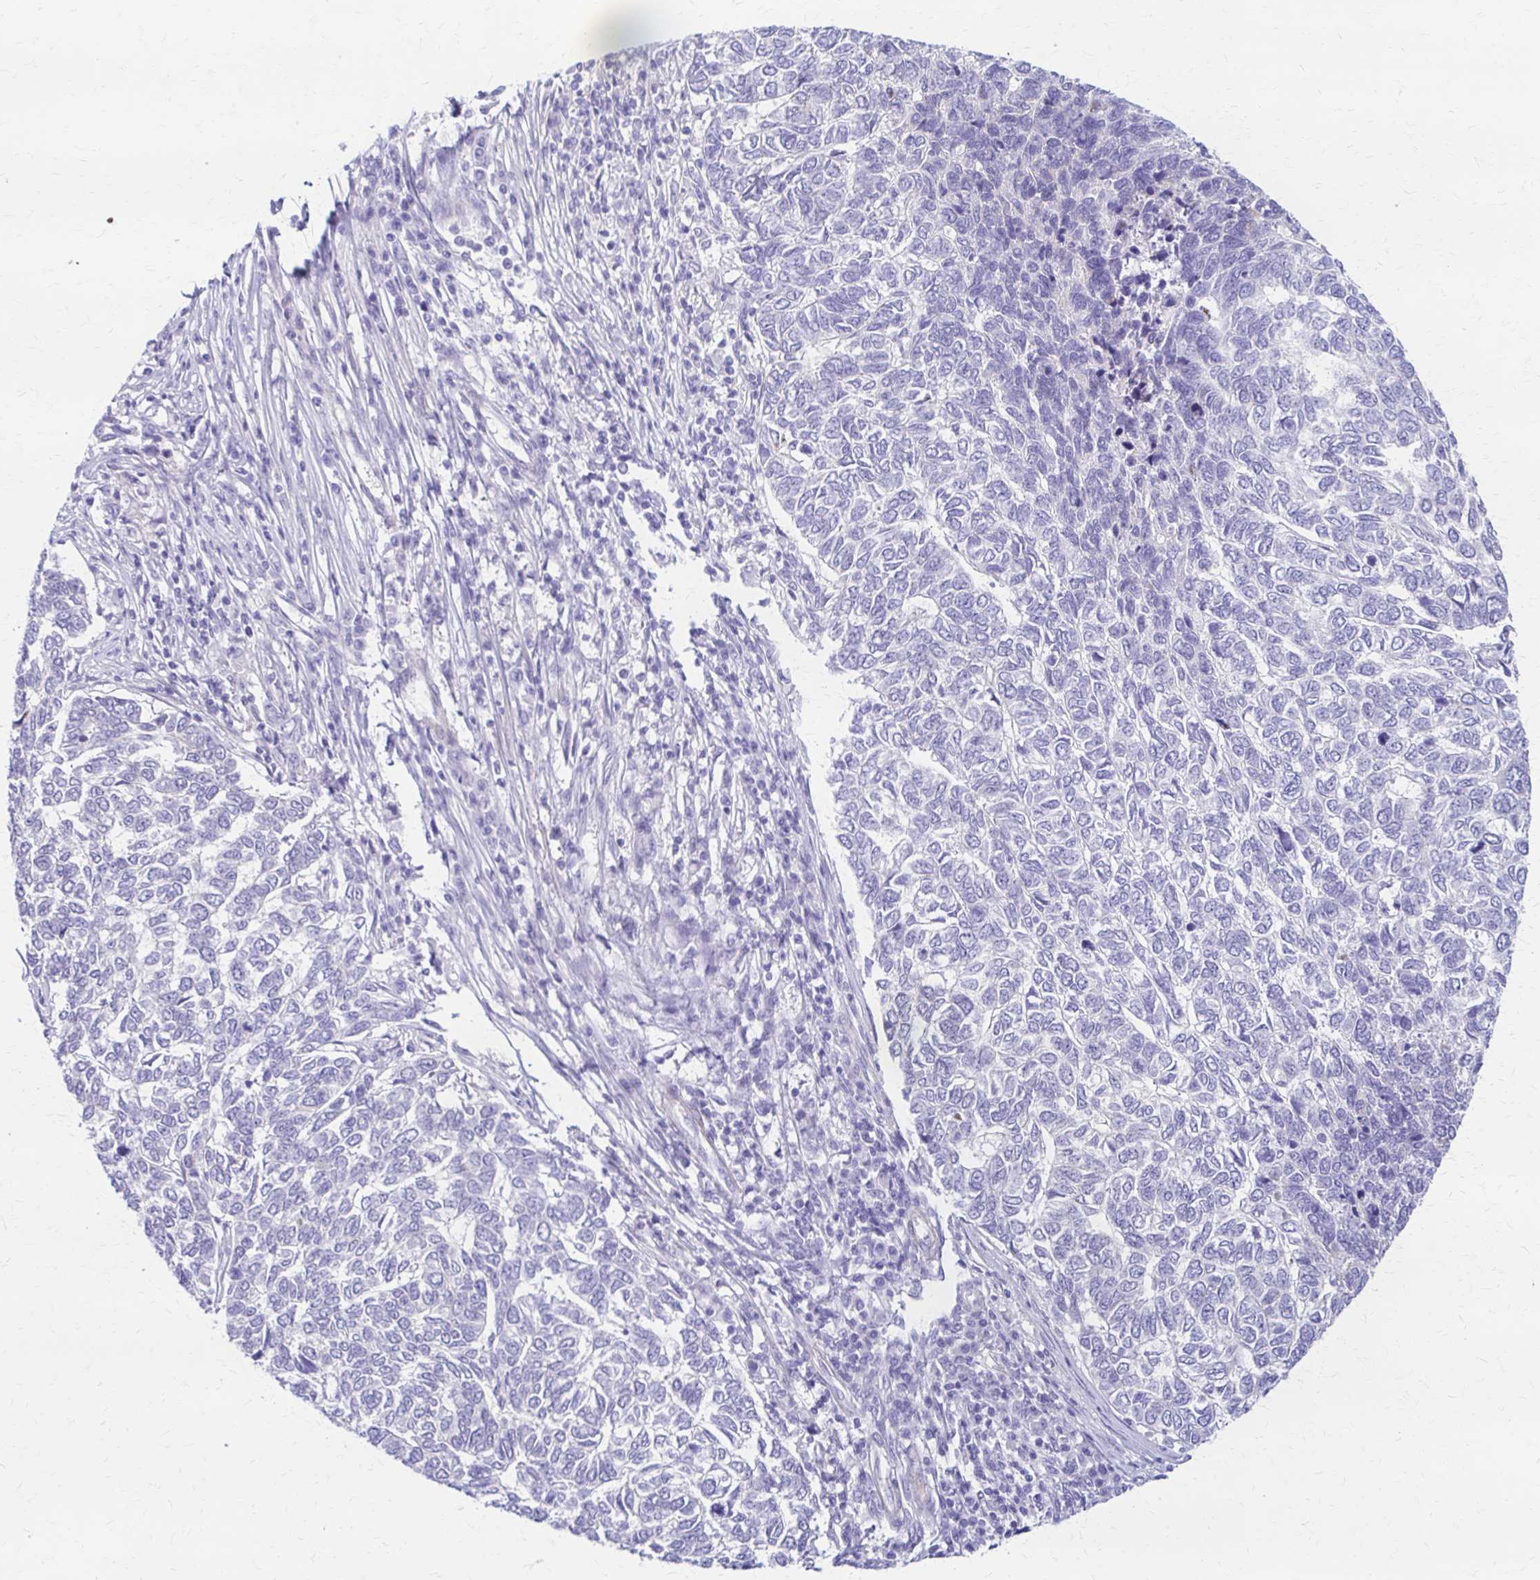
{"staining": {"intensity": "negative", "quantity": "none", "location": "none"}, "tissue": "skin cancer", "cell_type": "Tumor cells", "image_type": "cancer", "snomed": [{"axis": "morphology", "description": "Basal cell carcinoma"}, {"axis": "topography", "description": "Skin"}], "caption": "Immunohistochemistry histopathology image of neoplastic tissue: human basal cell carcinoma (skin) stained with DAB (3,3'-diaminobenzidine) reveals no significant protein staining in tumor cells.", "gene": "DSP", "patient": {"sex": "female", "age": 65}}